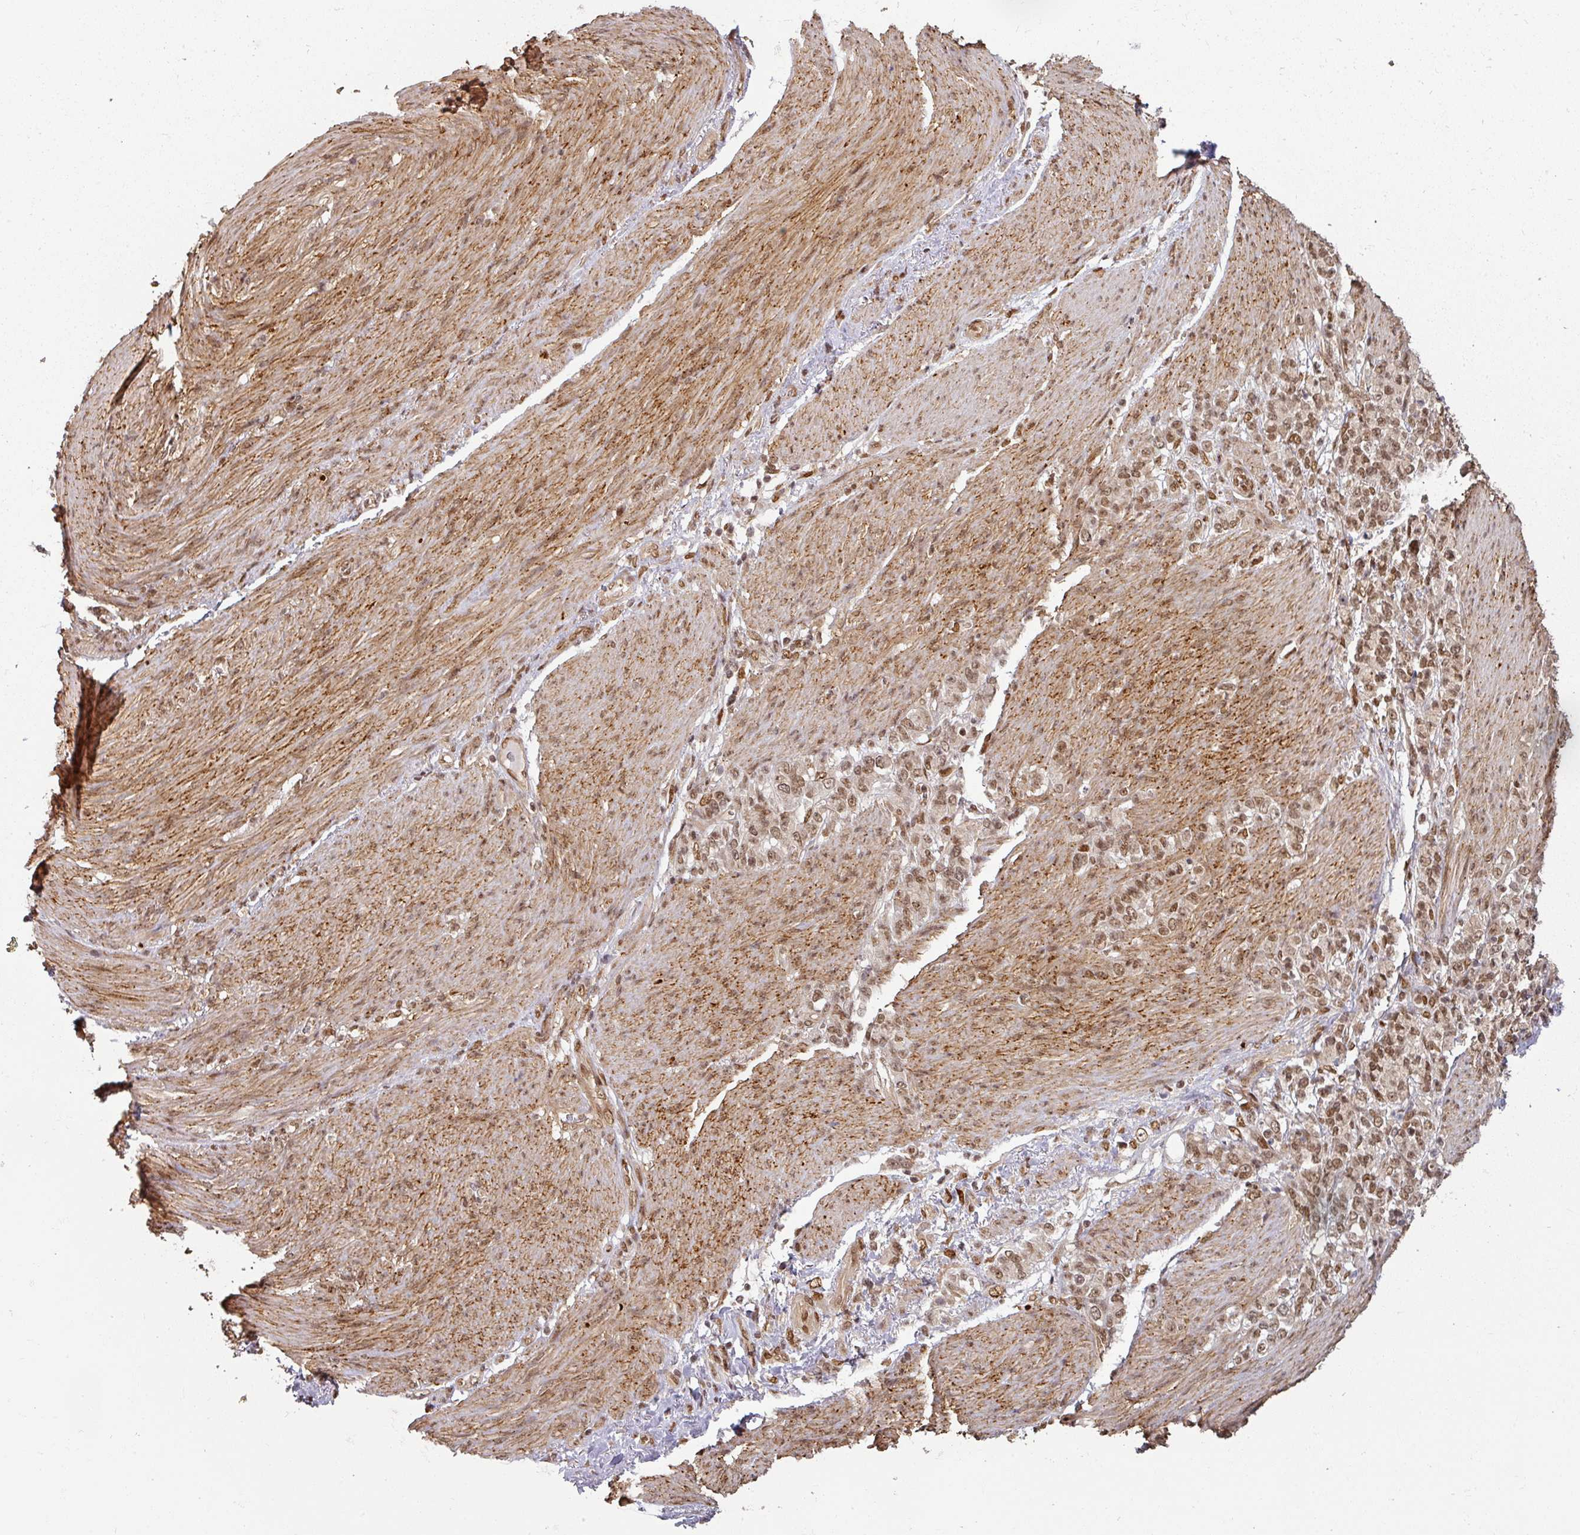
{"staining": {"intensity": "moderate", "quantity": ">75%", "location": "nuclear"}, "tissue": "stomach cancer", "cell_type": "Tumor cells", "image_type": "cancer", "snomed": [{"axis": "morphology", "description": "Adenocarcinoma, NOS"}, {"axis": "topography", "description": "Stomach"}], "caption": "Protein expression analysis of stomach cancer (adenocarcinoma) demonstrates moderate nuclear staining in about >75% of tumor cells.", "gene": "SIK3", "patient": {"sex": "female", "age": 79}}